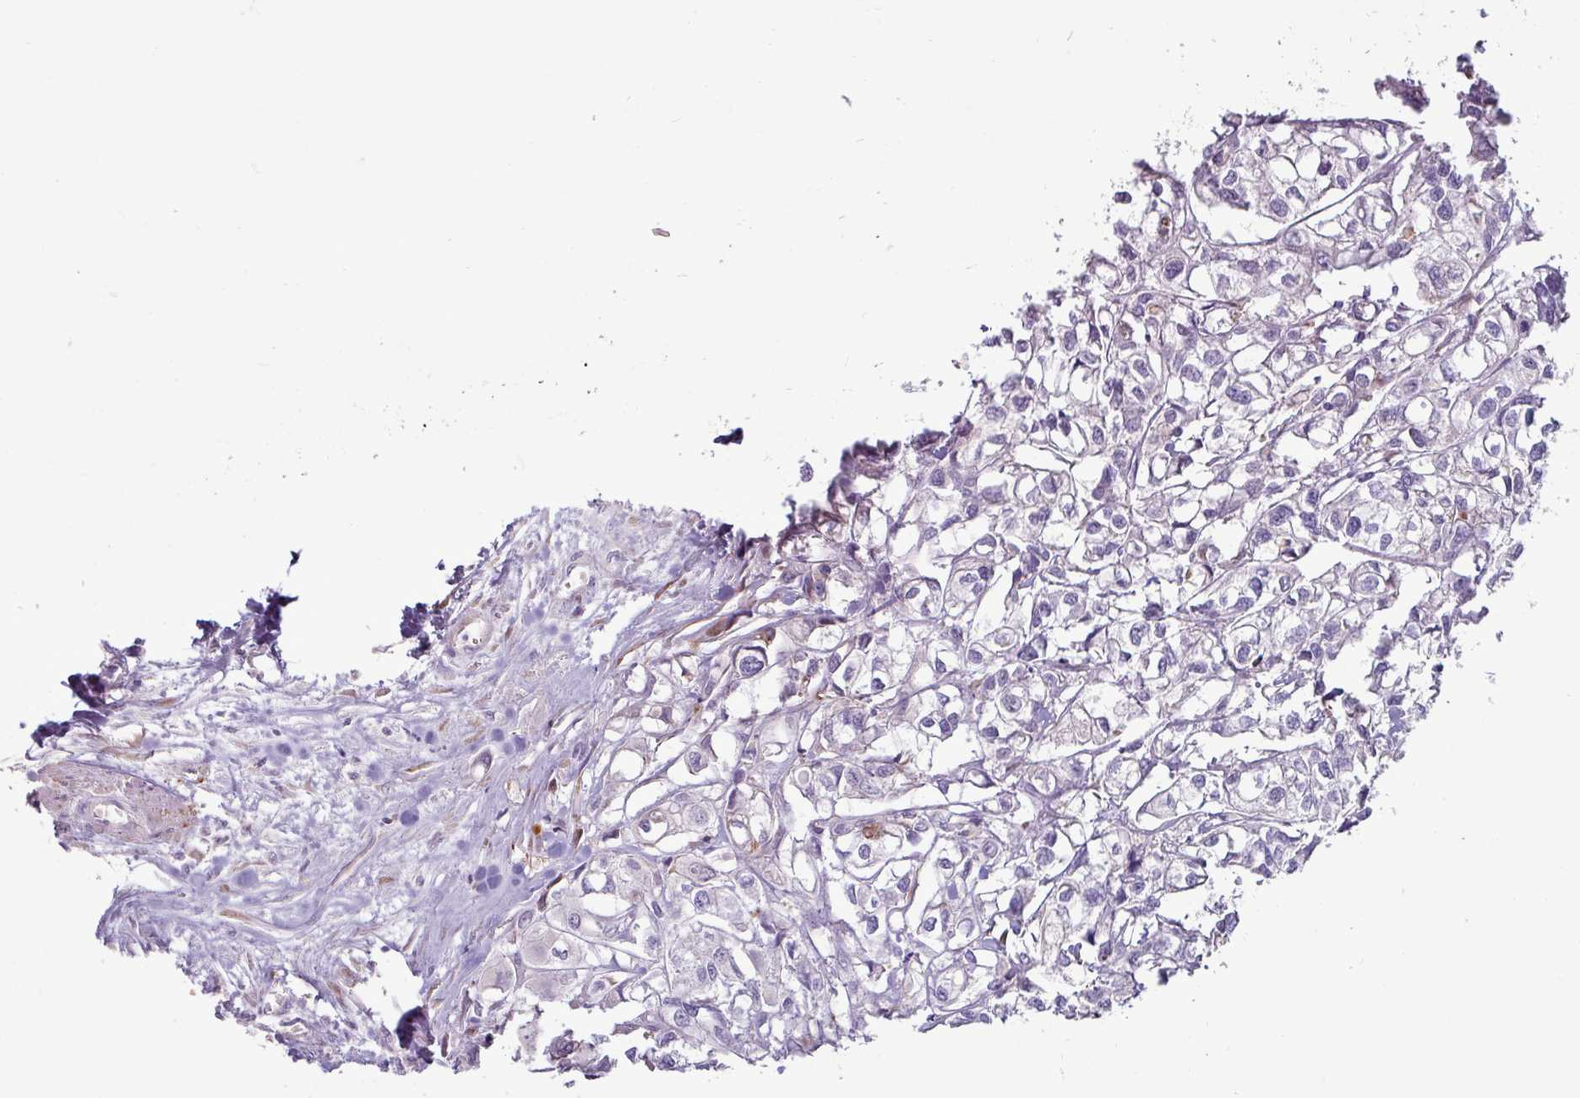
{"staining": {"intensity": "negative", "quantity": "none", "location": "none"}, "tissue": "urothelial cancer", "cell_type": "Tumor cells", "image_type": "cancer", "snomed": [{"axis": "morphology", "description": "Urothelial carcinoma, High grade"}, {"axis": "topography", "description": "Urinary bladder"}], "caption": "Immunohistochemistry (IHC) photomicrograph of neoplastic tissue: human high-grade urothelial carcinoma stained with DAB reveals no significant protein staining in tumor cells. (DAB immunohistochemistry visualized using brightfield microscopy, high magnification).", "gene": "PPP1R35", "patient": {"sex": "male", "age": 67}}